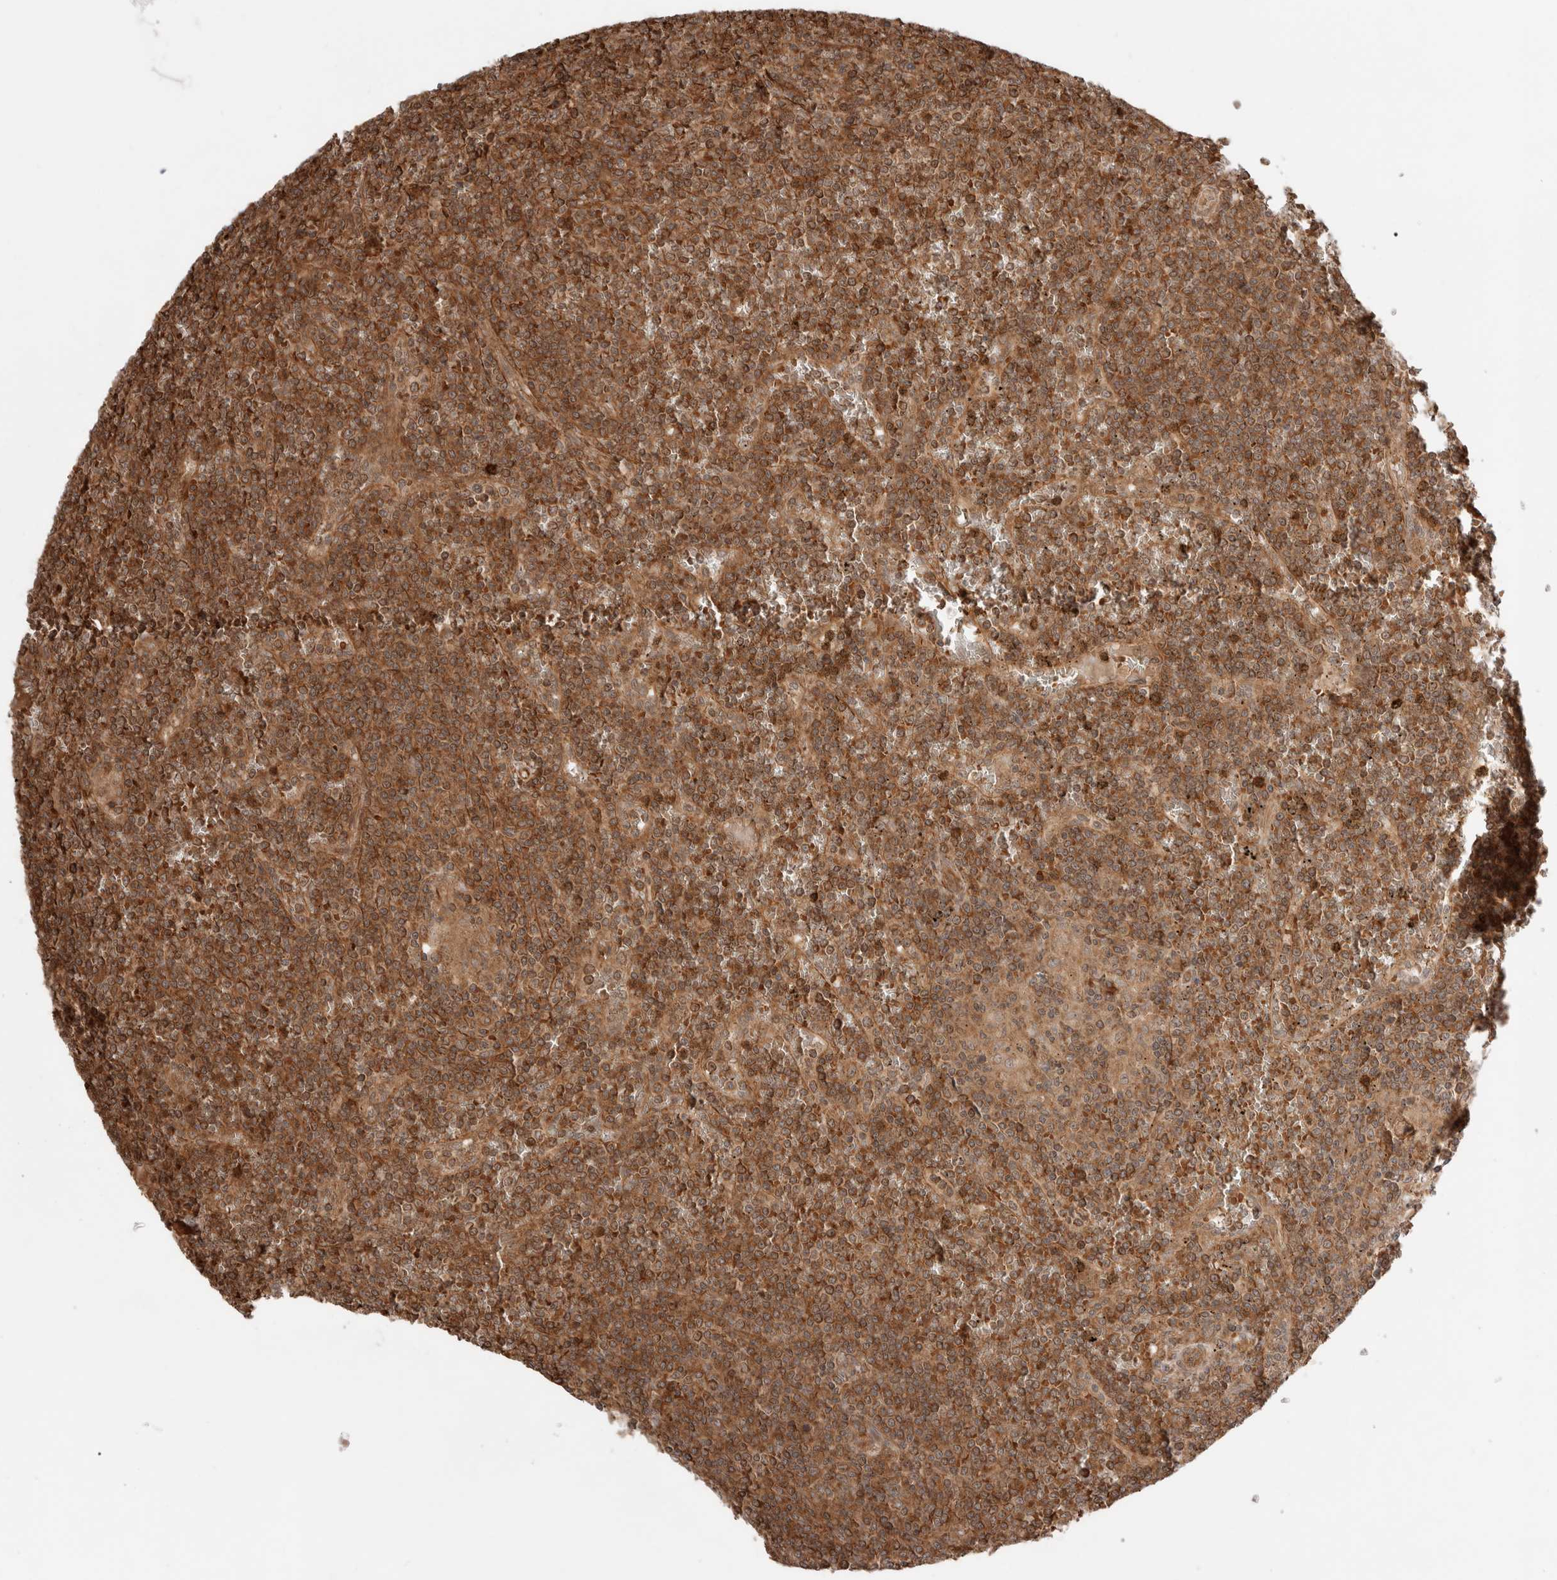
{"staining": {"intensity": "strong", "quantity": ">75%", "location": "cytoplasmic/membranous"}, "tissue": "lymphoma", "cell_type": "Tumor cells", "image_type": "cancer", "snomed": [{"axis": "morphology", "description": "Malignant lymphoma, non-Hodgkin's type, Low grade"}, {"axis": "topography", "description": "Spleen"}], "caption": "Strong cytoplasmic/membranous expression for a protein is identified in approximately >75% of tumor cells of low-grade malignant lymphoma, non-Hodgkin's type using immunohistochemistry.", "gene": "ZNF649", "patient": {"sex": "female", "age": 19}}